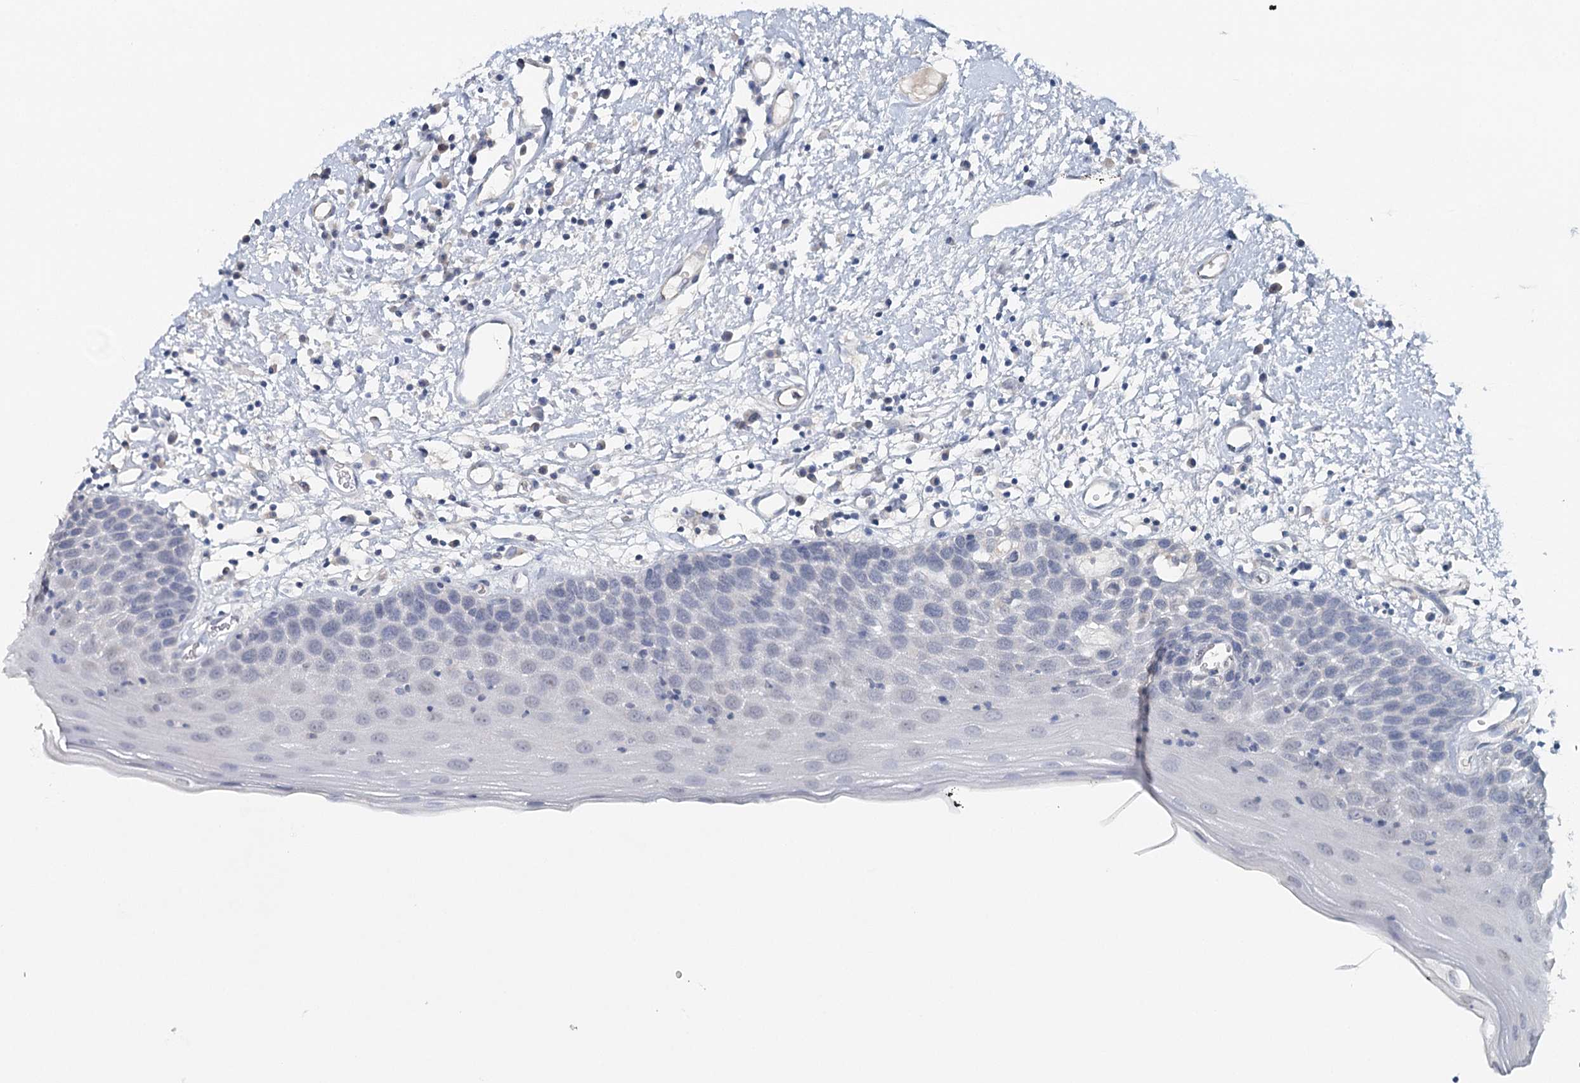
{"staining": {"intensity": "negative", "quantity": "none", "location": "none"}, "tissue": "oral mucosa", "cell_type": "Squamous epithelial cells", "image_type": "normal", "snomed": [{"axis": "morphology", "description": "Normal tissue, NOS"}, {"axis": "topography", "description": "Oral tissue"}], "caption": "The micrograph exhibits no significant positivity in squamous epithelial cells of oral mucosa.", "gene": "SYNPO", "patient": {"sex": "male", "age": 74}}